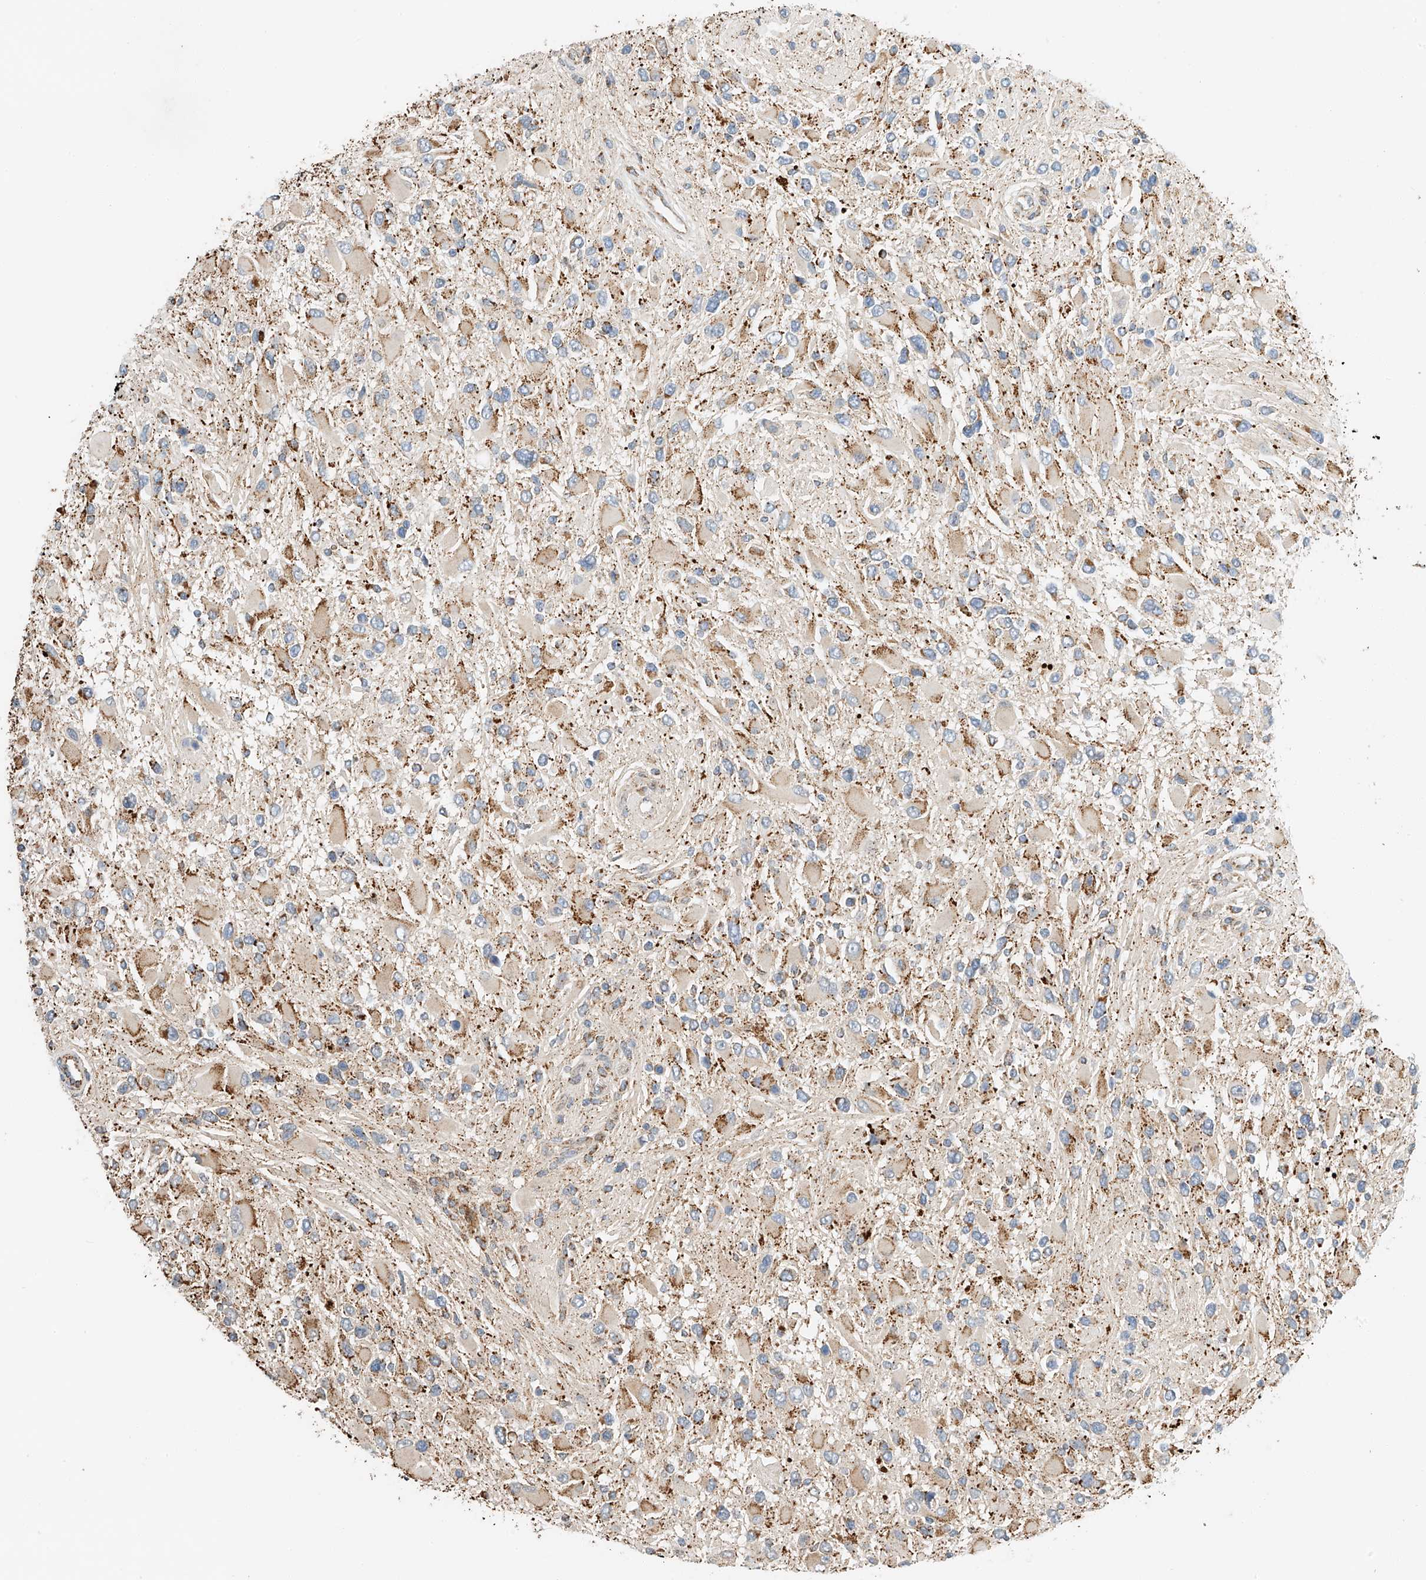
{"staining": {"intensity": "moderate", "quantity": "<25%", "location": "cytoplasmic/membranous"}, "tissue": "glioma", "cell_type": "Tumor cells", "image_type": "cancer", "snomed": [{"axis": "morphology", "description": "Glioma, malignant, High grade"}, {"axis": "topography", "description": "Brain"}], "caption": "Approximately <25% of tumor cells in human high-grade glioma (malignant) display moderate cytoplasmic/membranous protein positivity as visualized by brown immunohistochemical staining.", "gene": "YIPF7", "patient": {"sex": "male", "age": 53}}